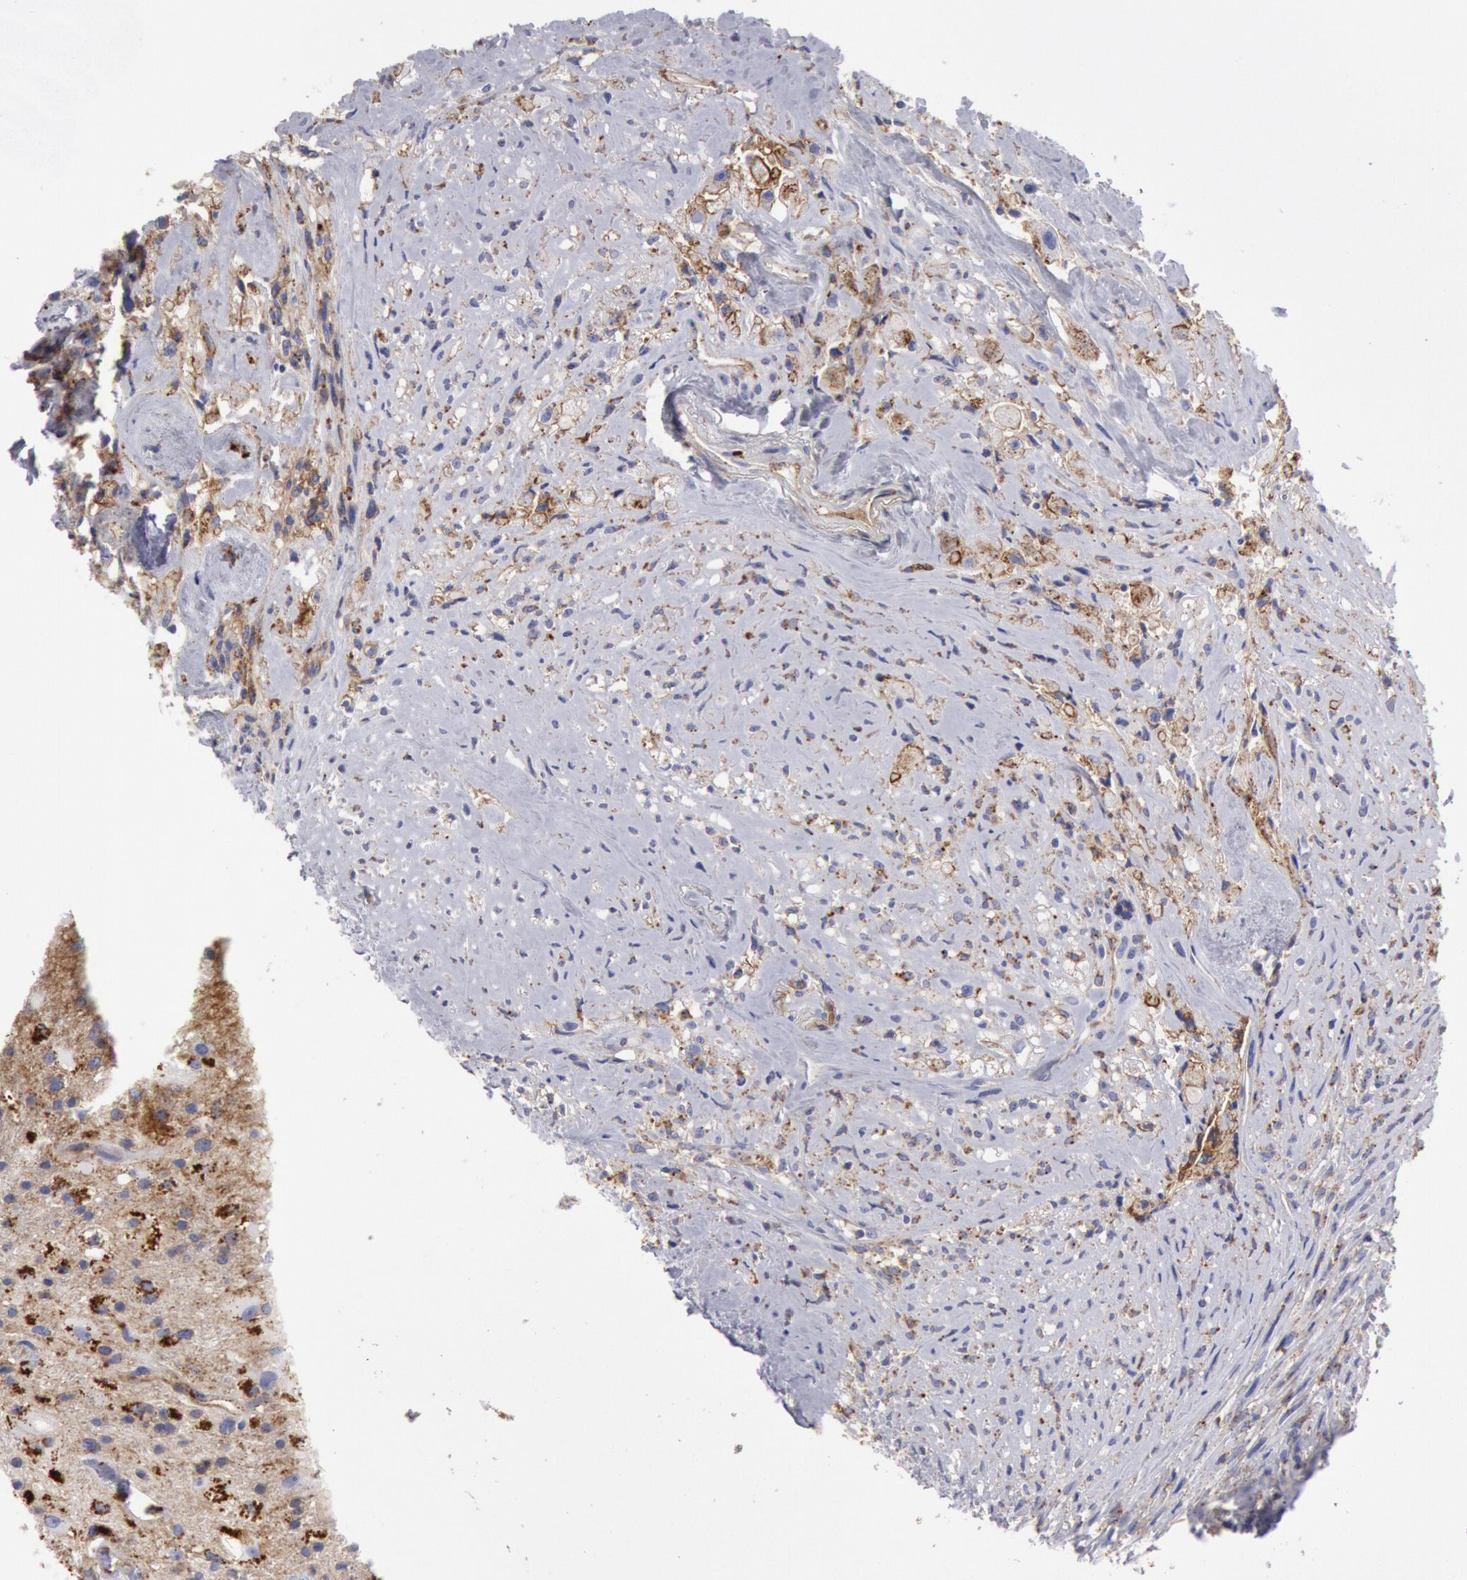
{"staining": {"intensity": "negative", "quantity": "none", "location": "none"}, "tissue": "glioma", "cell_type": "Tumor cells", "image_type": "cancer", "snomed": [{"axis": "morphology", "description": "Glioma, malignant, High grade"}, {"axis": "topography", "description": "Brain"}], "caption": "The immunohistochemistry histopathology image has no significant positivity in tumor cells of glioma tissue.", "gene": "FLOT1", "patient": {"sex": "male", "age": 48}}